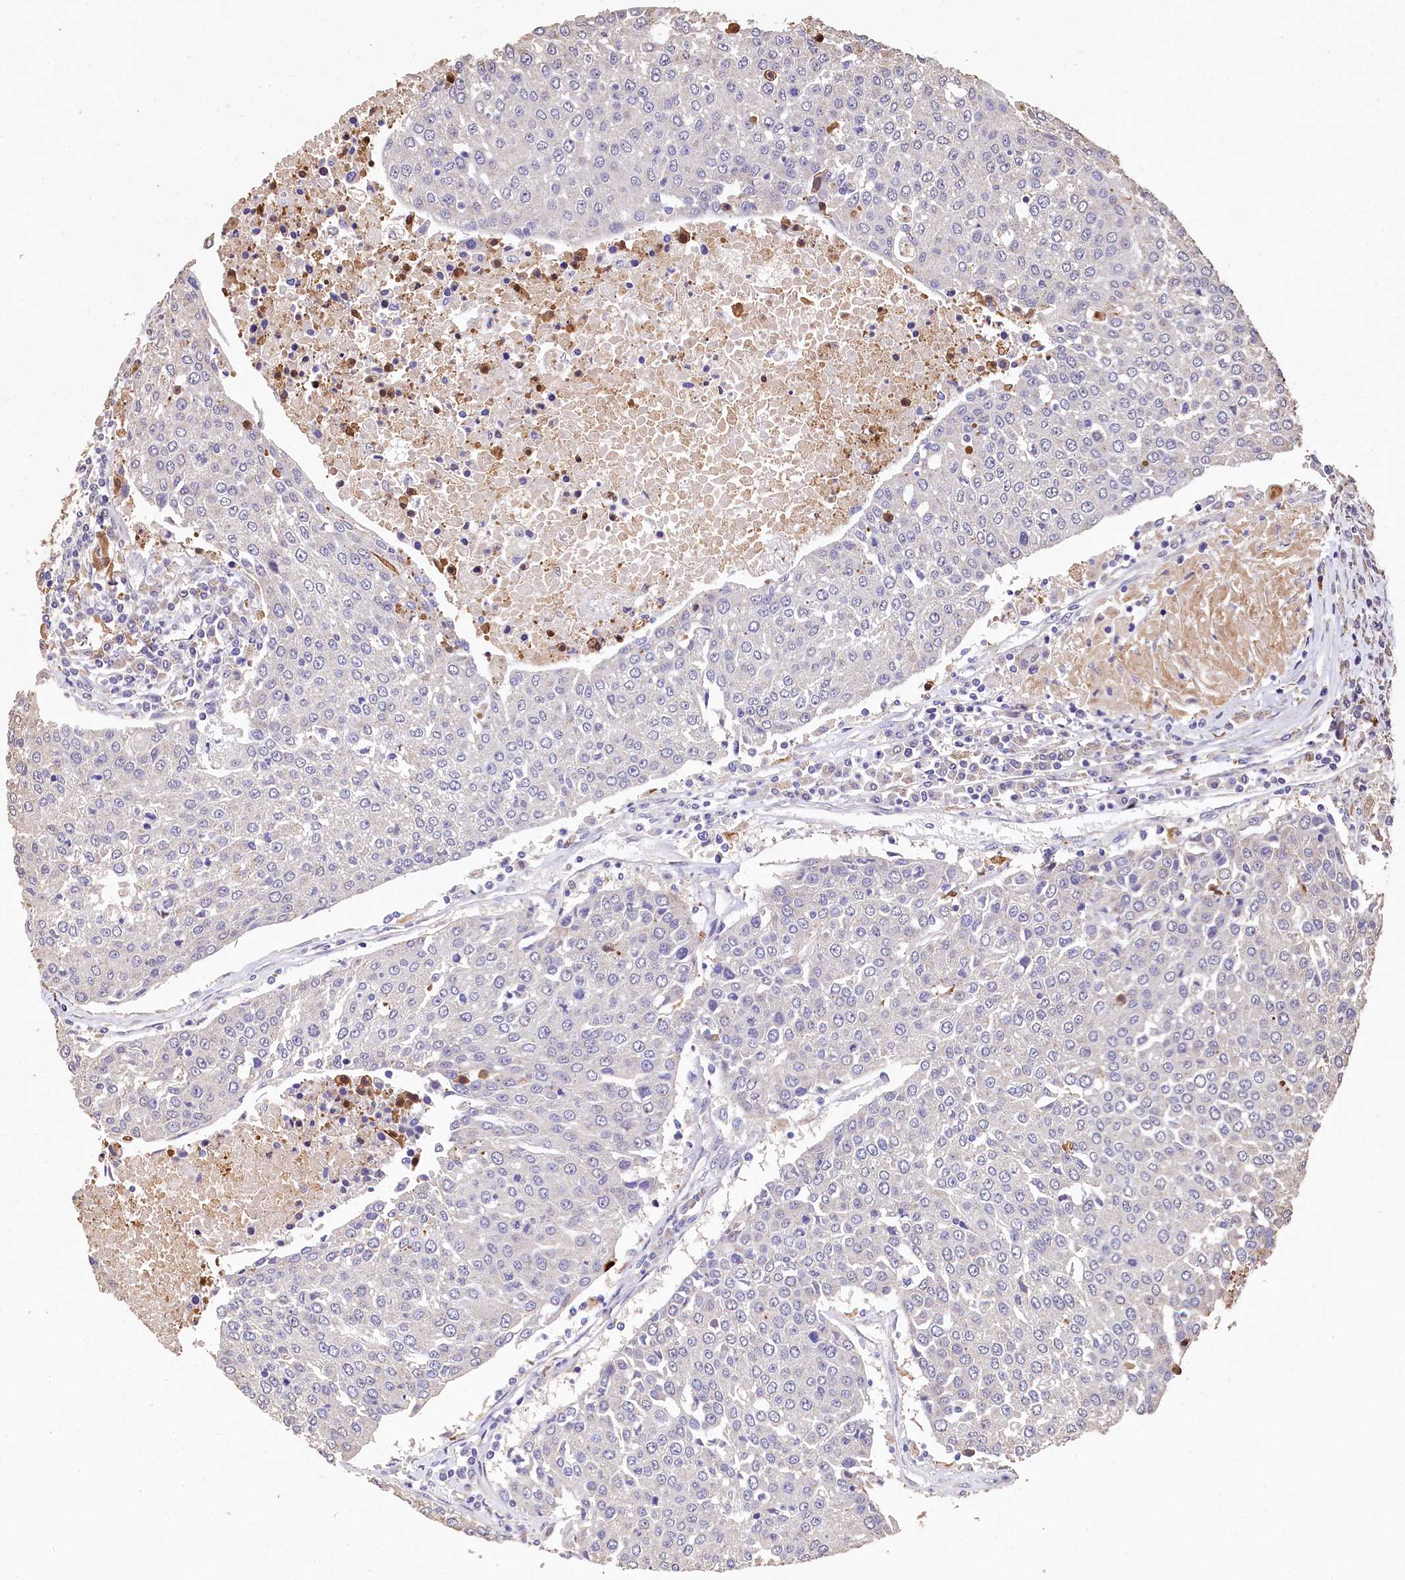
{"staining": {"intensity": "negative", "quantity": "none", "location": "none"}, "tissue": "urothelial cancer", "cell_type": "Tumor cells", "image_type": "cancer", "snomed": [{"axis": "morphology", "description": "Urothelial carcinoma, High grade"}, {"axis": "topography", "description": "Urinary bladder"}], "caption": "High power microscopy micrograph of an IHC histopathology image of high-grade urothelial carcinoma, revealing no significant positivity in tumor cells. Nuclei are stained in blue.", "gene": "LSM4", "patient": {"sex": "female", "age": 85}}